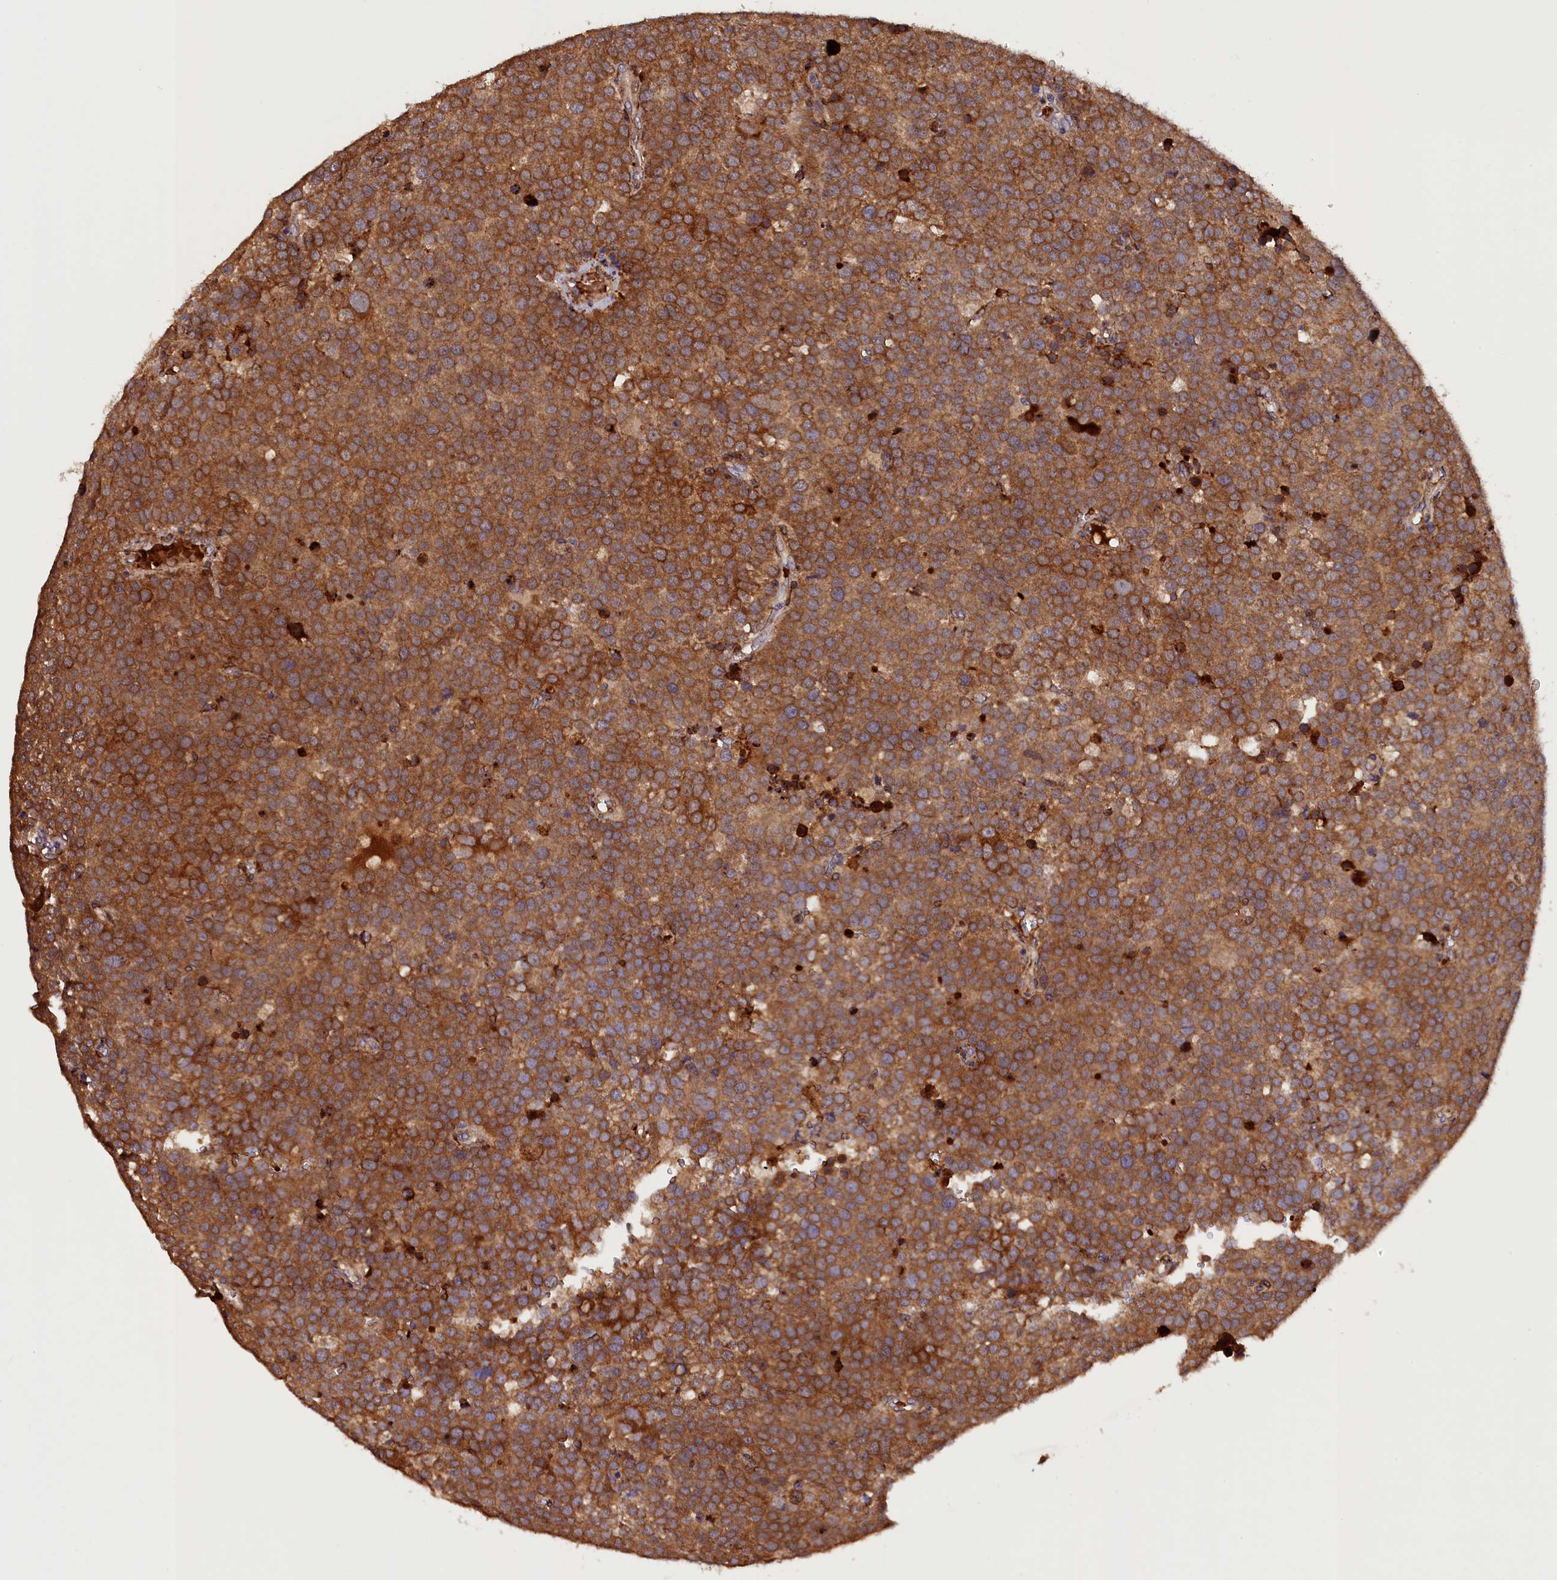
{"staining": {"intensity": "strong", "quantity": ">75%", "location": "cytoplasmic/membranous"}, "tissue": "testis cancer", "cell_type": "Tumor cells", "image_type": "cancer", "snomed": [{"axis": "morphology", "description": "Seminoma, NOS"}, {"axis": "topography", "description": "Testis"}], "caption": "This micrograph shows immunohistochemistry (IHC) staining of human testis seminoma, with high strong cytoplasmic/membranous expression in about >75% of tumor cells.", "gene": "ARRDC4", "patient": {"sex": "male", "age": 71}}